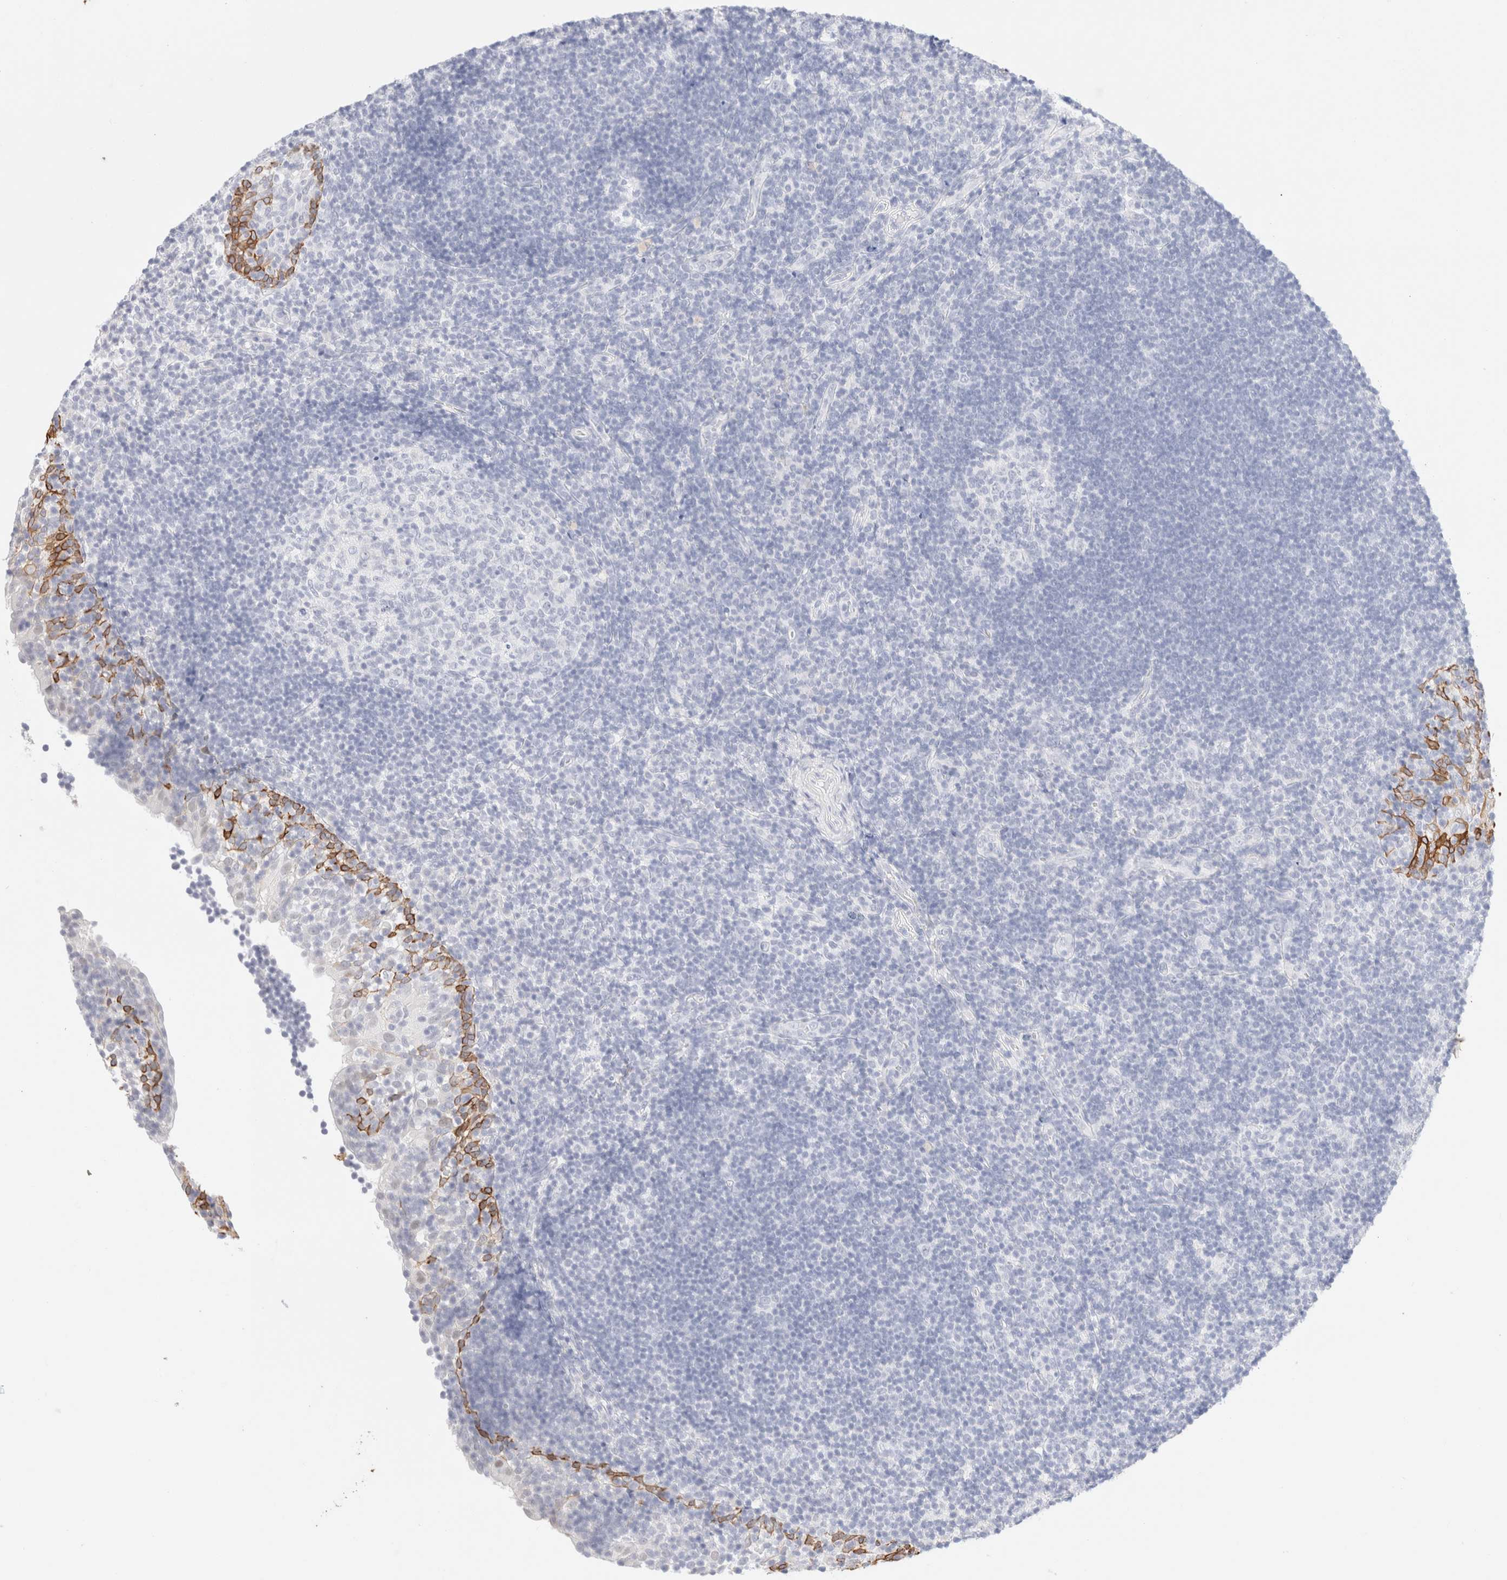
{"staining": {"intensity": "negative", "quantity": "none", "location": "none"}, "tissue": "tonsil", "cell_type": "Germinal center cells", "image_type": "normal", "snomed": [{"axis": "morphology", "description": "Normal tissue, NOS"}, {"axis": "topography", "description": "Tonsil"}], "caption": "An immunohistochemistry (IHC) image of normal tonsil is shown. There is no staining in germinal center cells of tonsil. Nuclei are stained in blue.", "gene": "KRT15", "patient": {"sex": "female", "age": 40}}